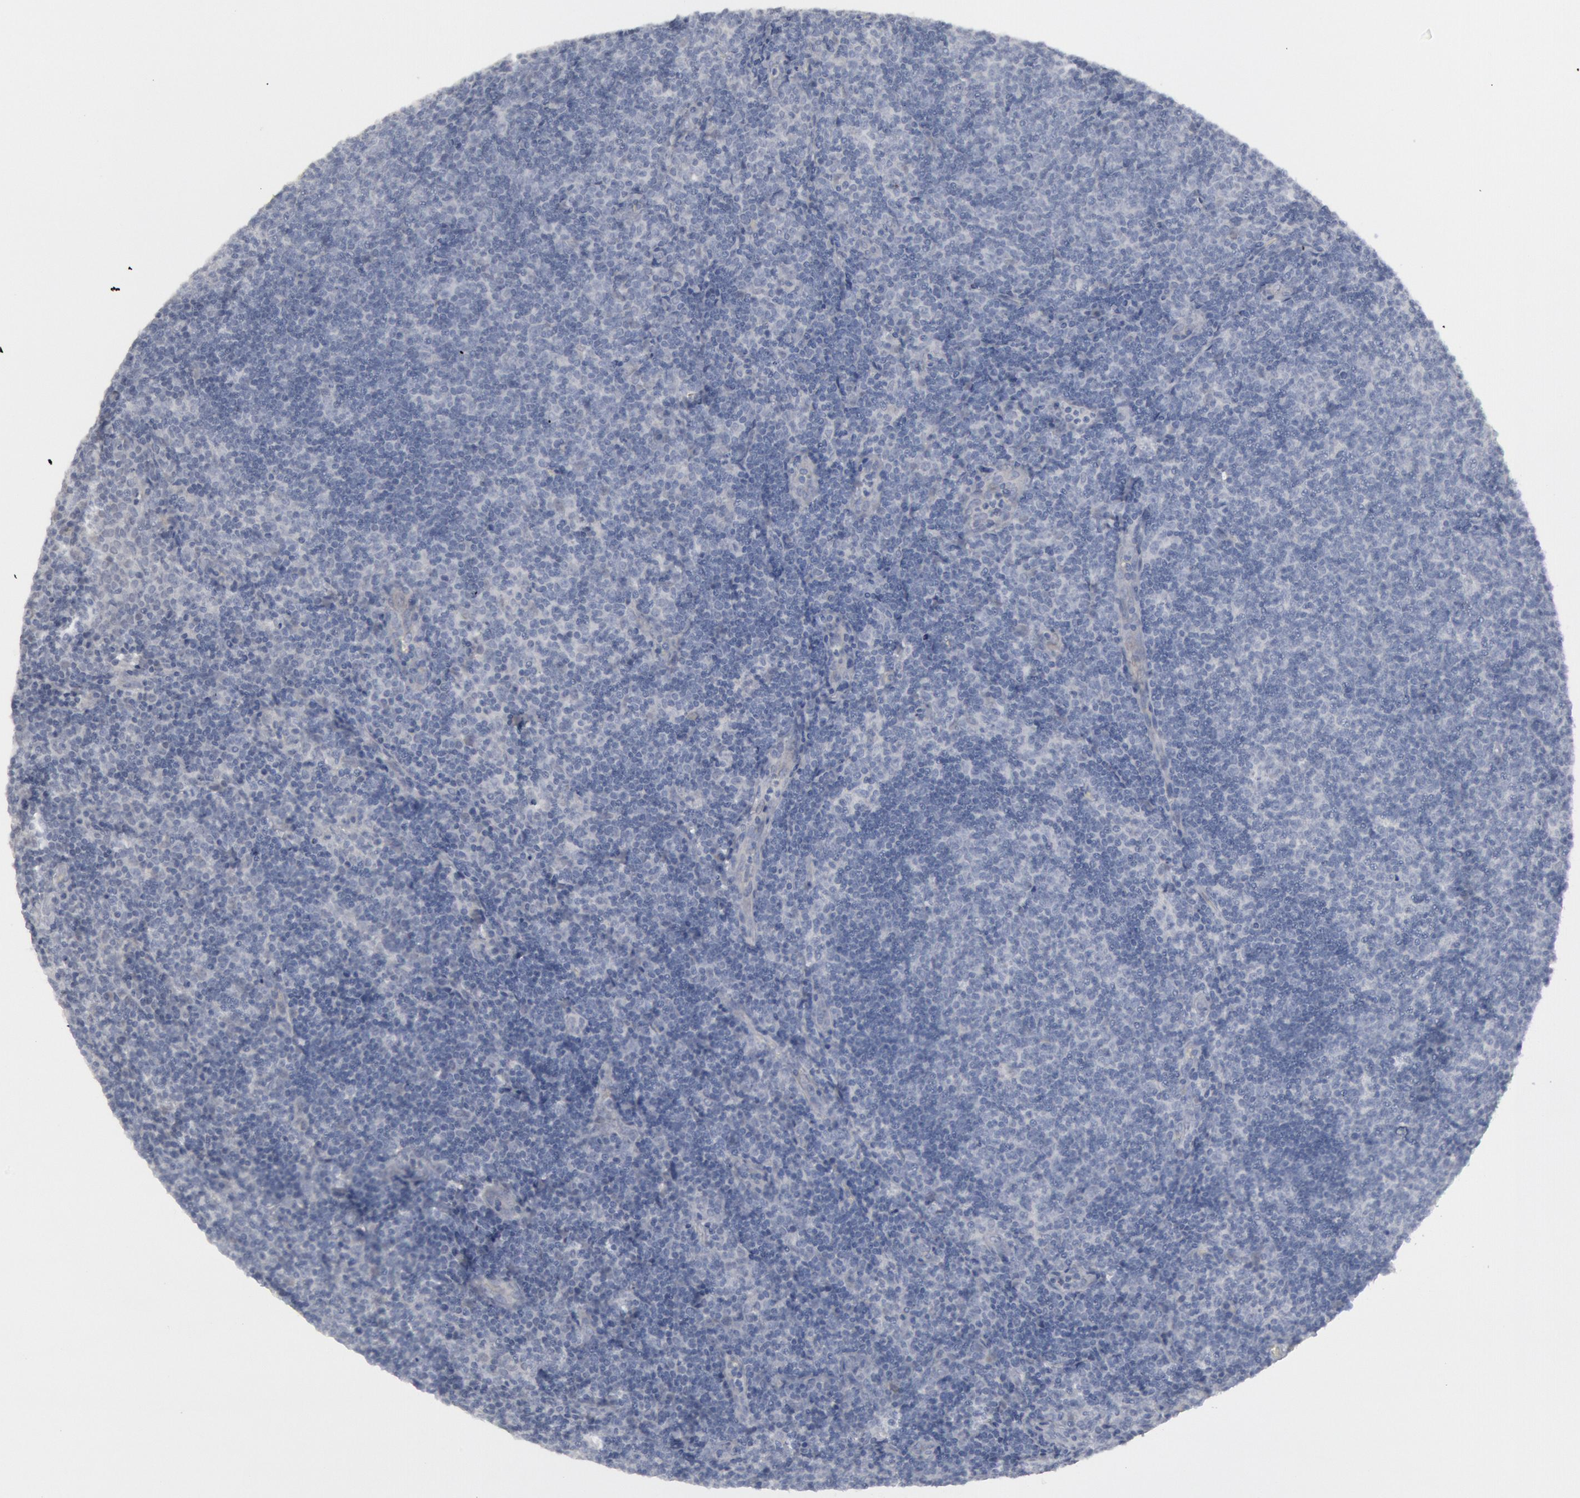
{"staining": {"intensity": "negative", "quantity": "none", "location": "none"}, "tissue": "lymphoma", "cell_type": "Tumor cells", "image_type": "cancer", "snomed": [{"axis": "morphology", "description": "Malignant lymphoma, non-Hodgkin's type, Low grade"}, {"axis": "topography", "description": "Lymph node"}], "caption": "A high-resolution image shows IHC staining of lymphoma, which shows no significant expression in tumor cells.", "gene": "DMC1", "patient": {"sex": "male", "age": 49}}